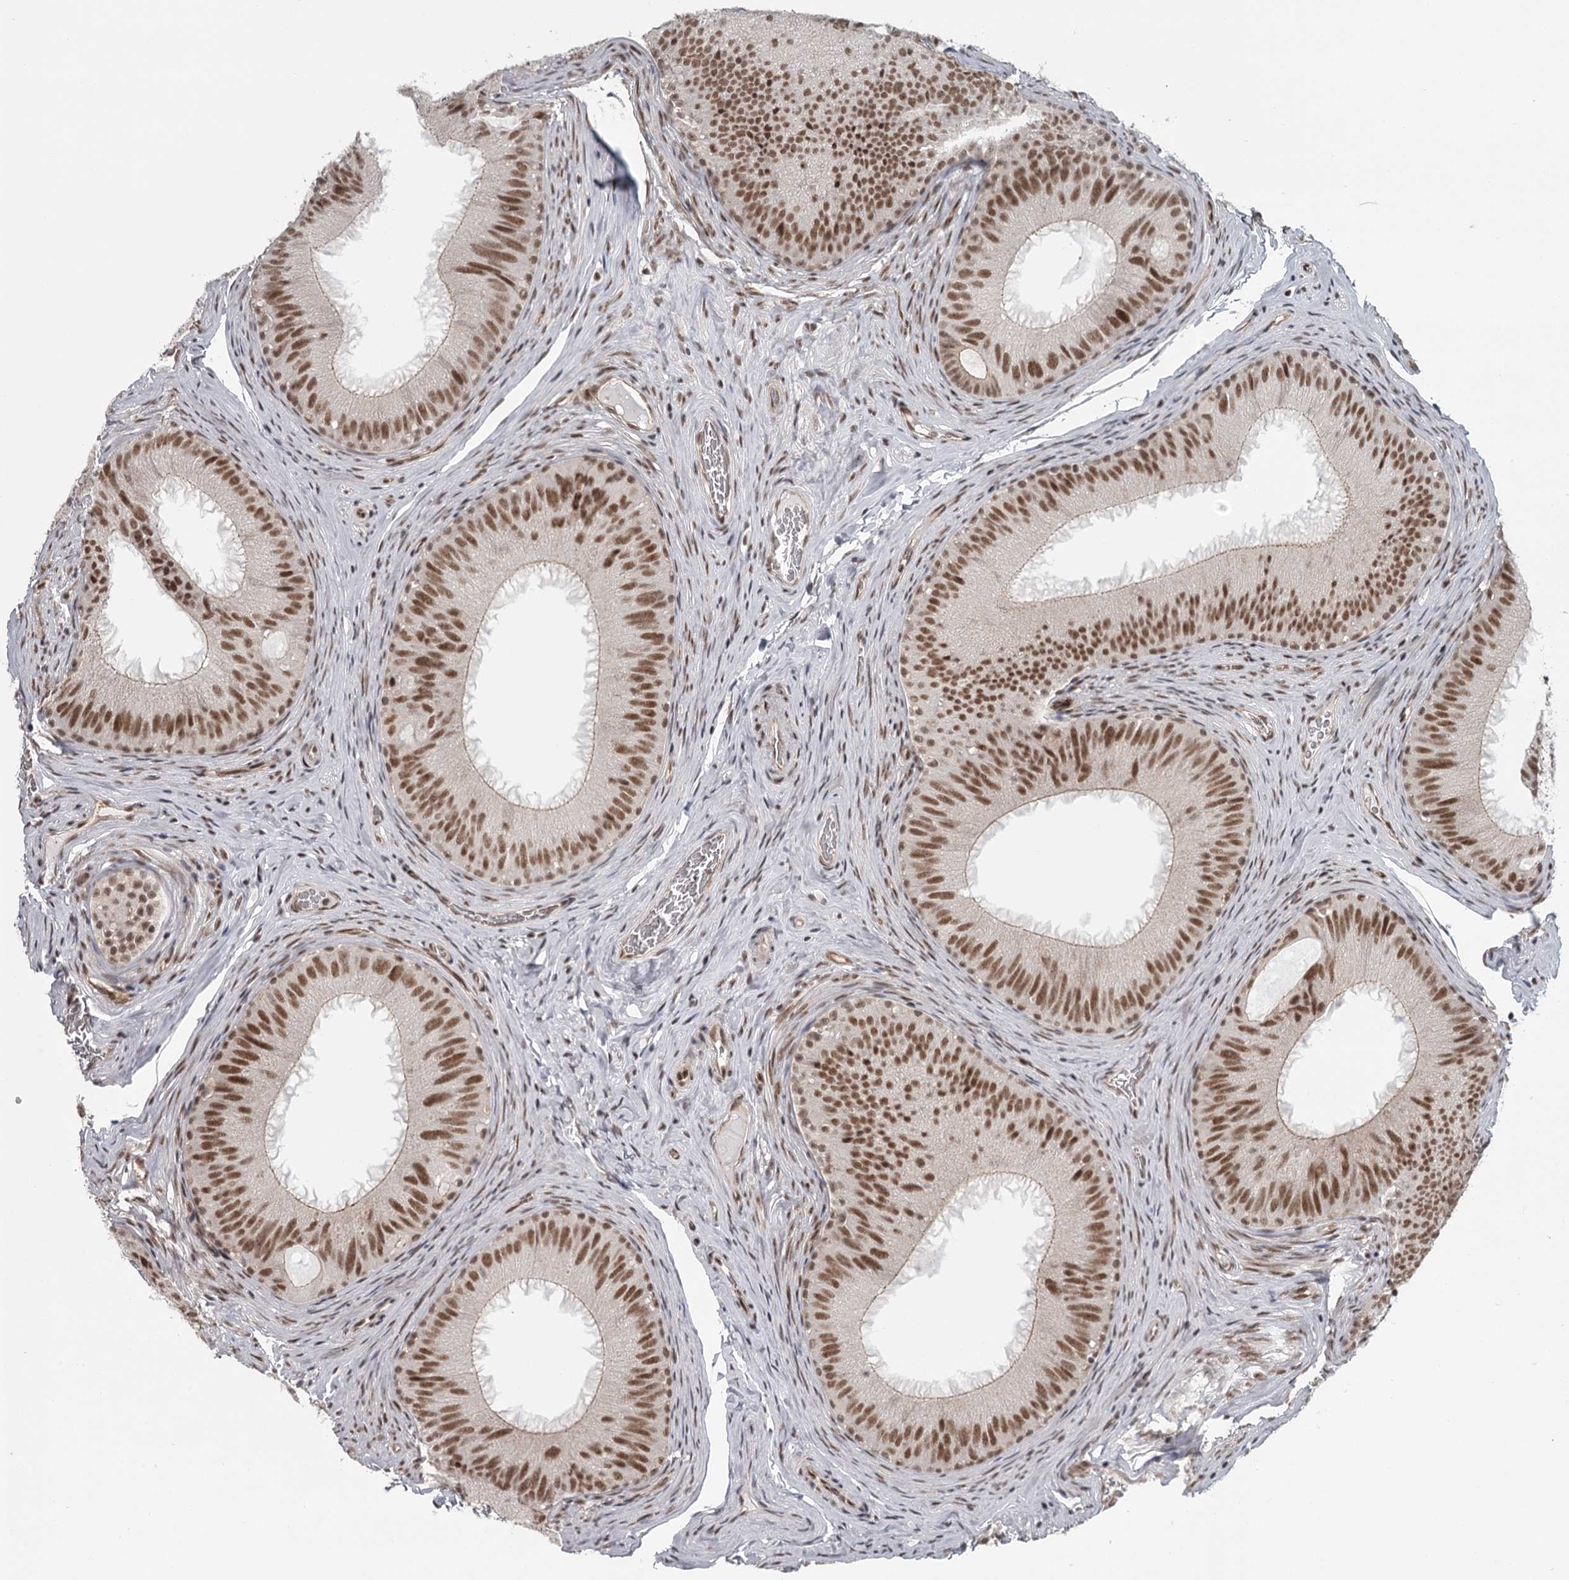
{"staining": {"intensity": "moderate", "quantity": ">75%", "location": "nuclear"}, "tissue": "epididymis", "cell_type": "Glandular cells", "image_type": "normal", "snomed": [{"axis": "morphology", "description": "Normal tissue, NOS"}, {"axis": "topography", "description": "Epididymis"}], "caption": "Immunohistochemistry (IHC) image of benign epididymis: epididymis stained using immunohistochemistry displays medium levels of moderate protein expression localized specifically in the nuclear of glandular cells, appearing as a nuclear brown color.", "gene": "FAM13C", "patient": {"sex": "male", "age": 34}}